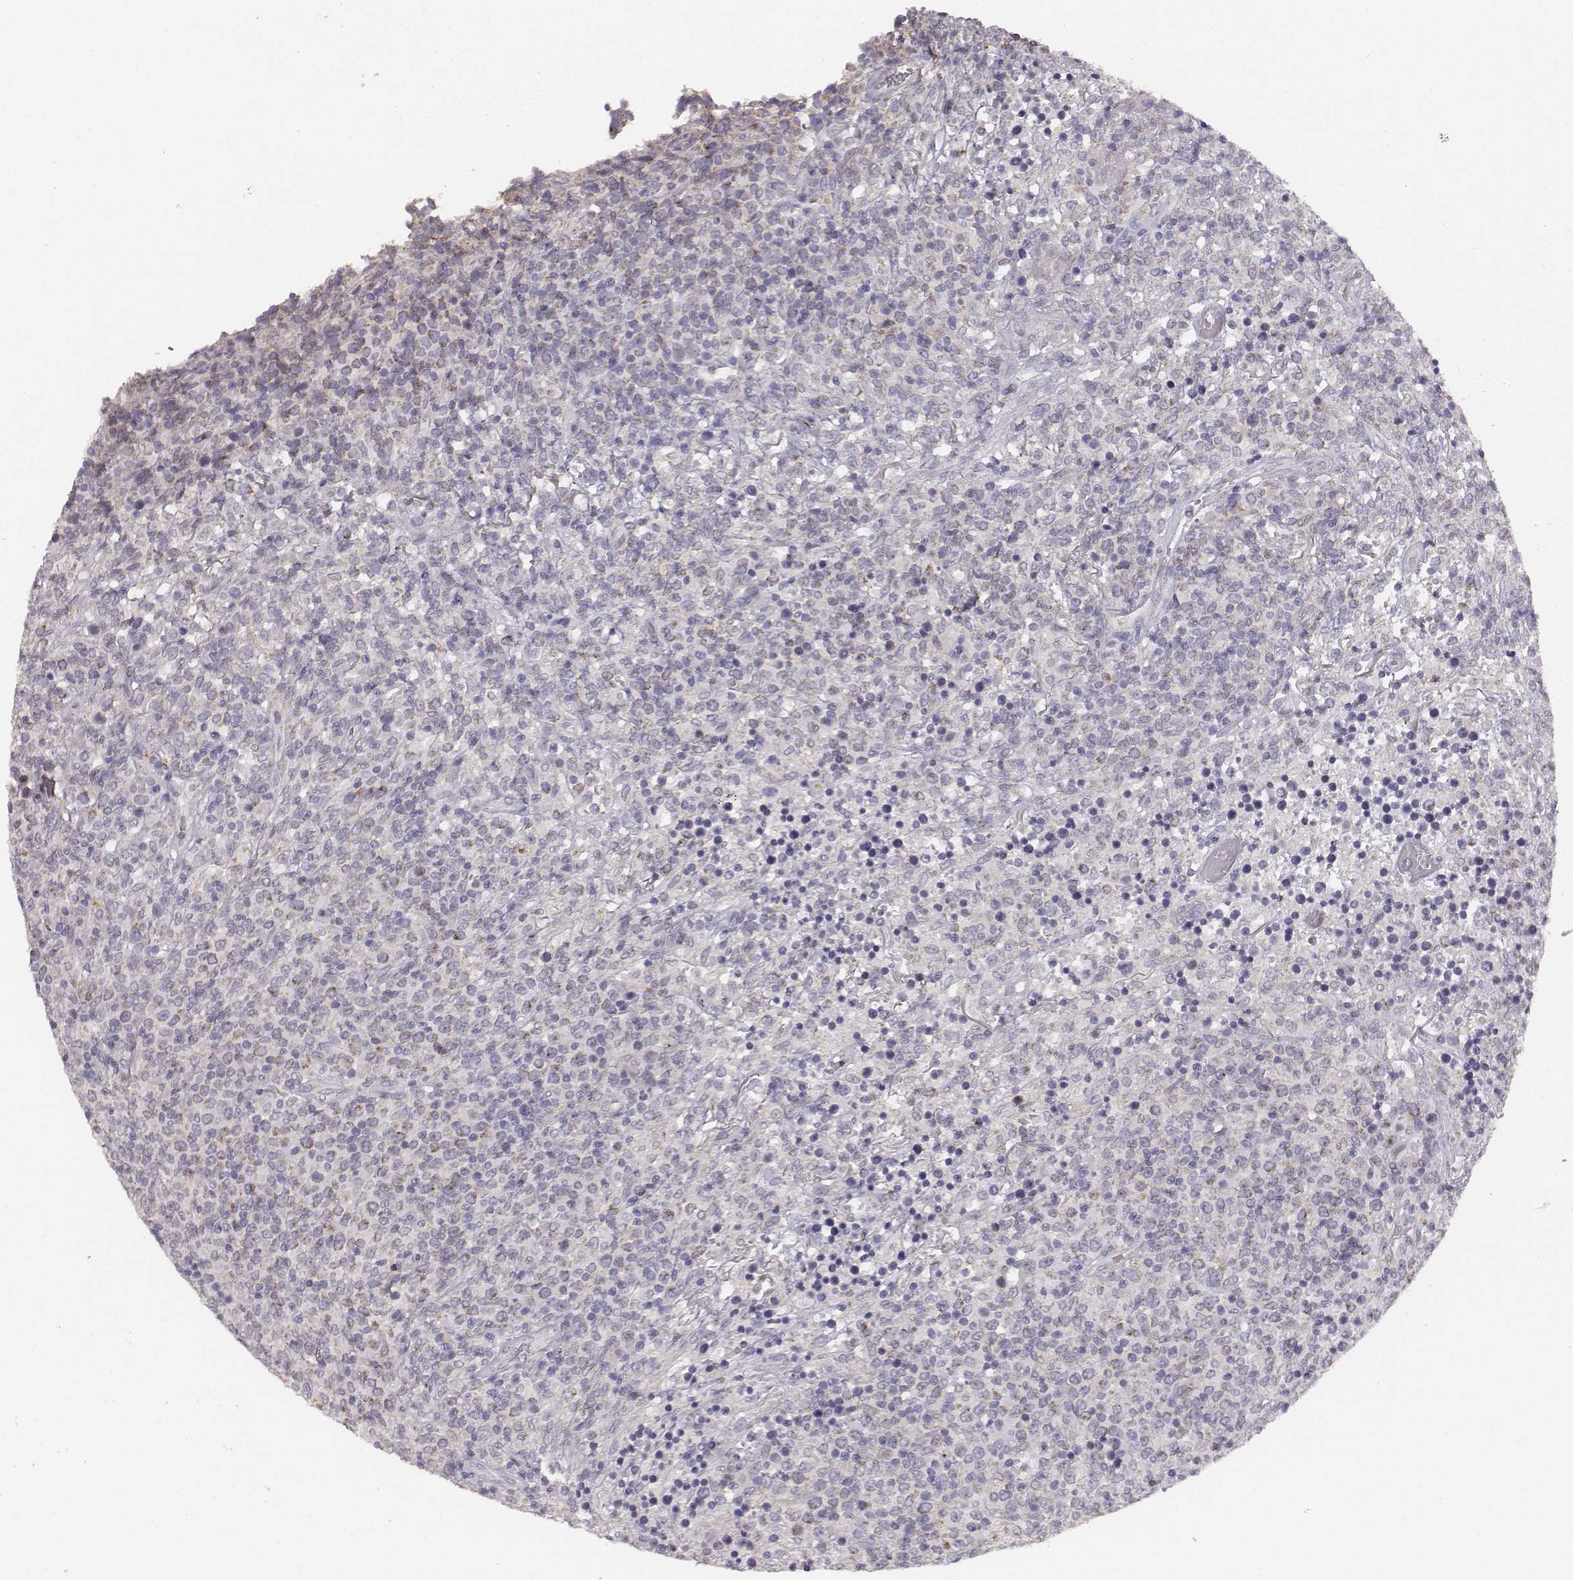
{"staining": {"intensity": "negative", "quantity": "none", "location": "none"}, "tissue": "lymphoma", "cell_type": "Tumor cells", "image_type": "cancer", "snomed": [{"axis": "morphology", "description": "Malignant lymphoma, non-Hodgkin's type, High grade"}, {"axis": "topography", "description": "Lung"}], "caption": "Photomicrograph shows no significant protein staining in tumor cells of malignant lymphoma, non-Hodgkin's type (high-grade).", "gene": "ABCD3", "patient": {"sex": "male", "age": 79}}